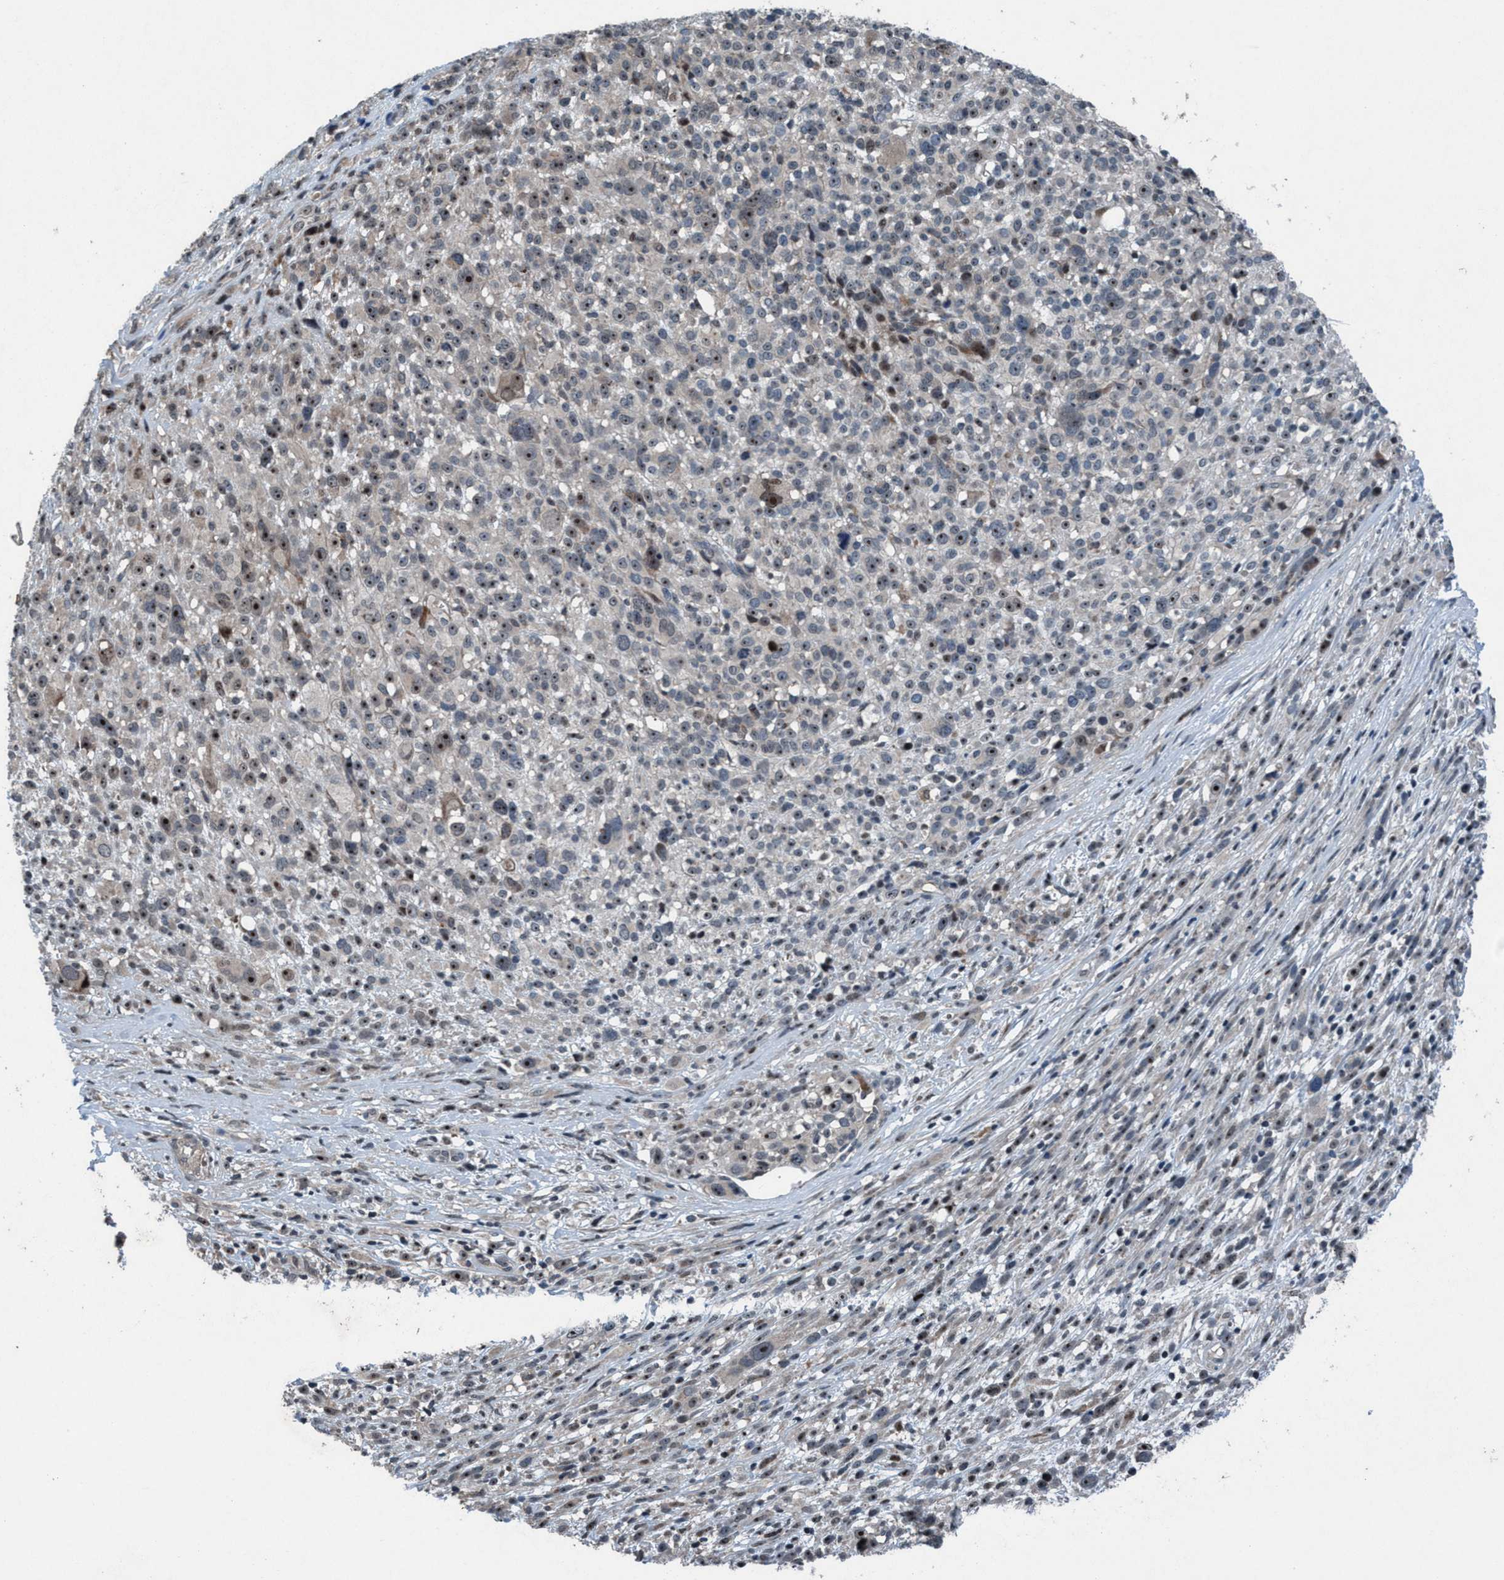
{"staining": {"intensity": "weak", "quantity": ">75%", "location": "nuclear"}, "tissue": "melanoma", "cell_type": "Tumor cells", "image_type": "cancer", "snomed": [{"axis": "morphology", "description": "Malignant melanoma, NOS"}, {"axis": "topography", "description": "Skin"}], "caption": "Weak nuclear expression for a protein is appreciated in about >75% of tumor cells of malignant melanoma using IHC.", "gene": "NISCH", "patient": {"sex": "female", "age": 55}}